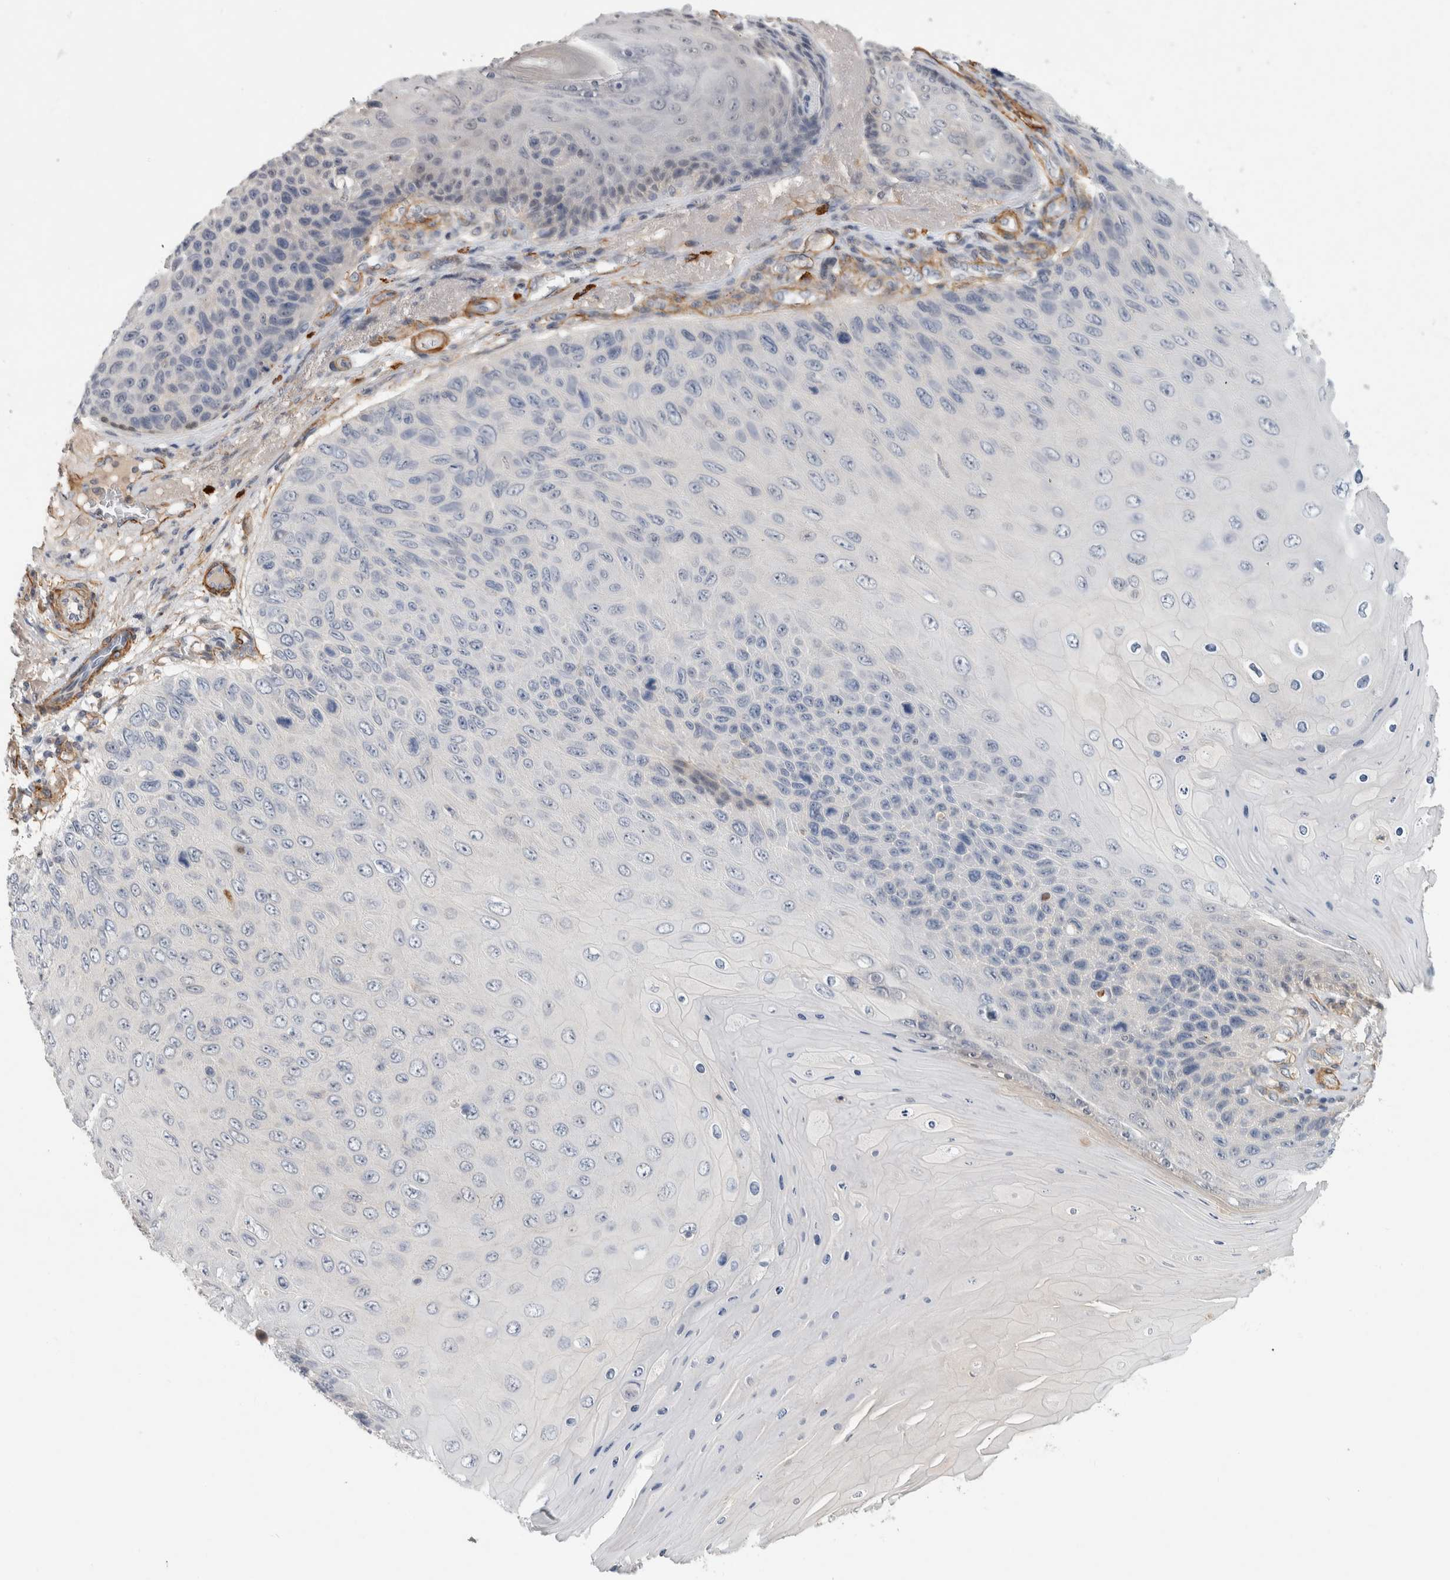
{"staining": {"intensity": "negative", "quantity": "none", "location": "none"}, "tissue": "skin cancer", "cell_type": "Tumor cells", "image_type": "cancer", "snomed": [{"axis": "morphology", "description": "Squamous cell carcinoma, NOS"}, {"axis": "topography", "description": "Skin"}], "caption": "This is an IHC photomicrograph of skin cancer. There is no staining in tumor cells.", "gene": "PGM1", "patient": {"sex": "female", "age": 88}}